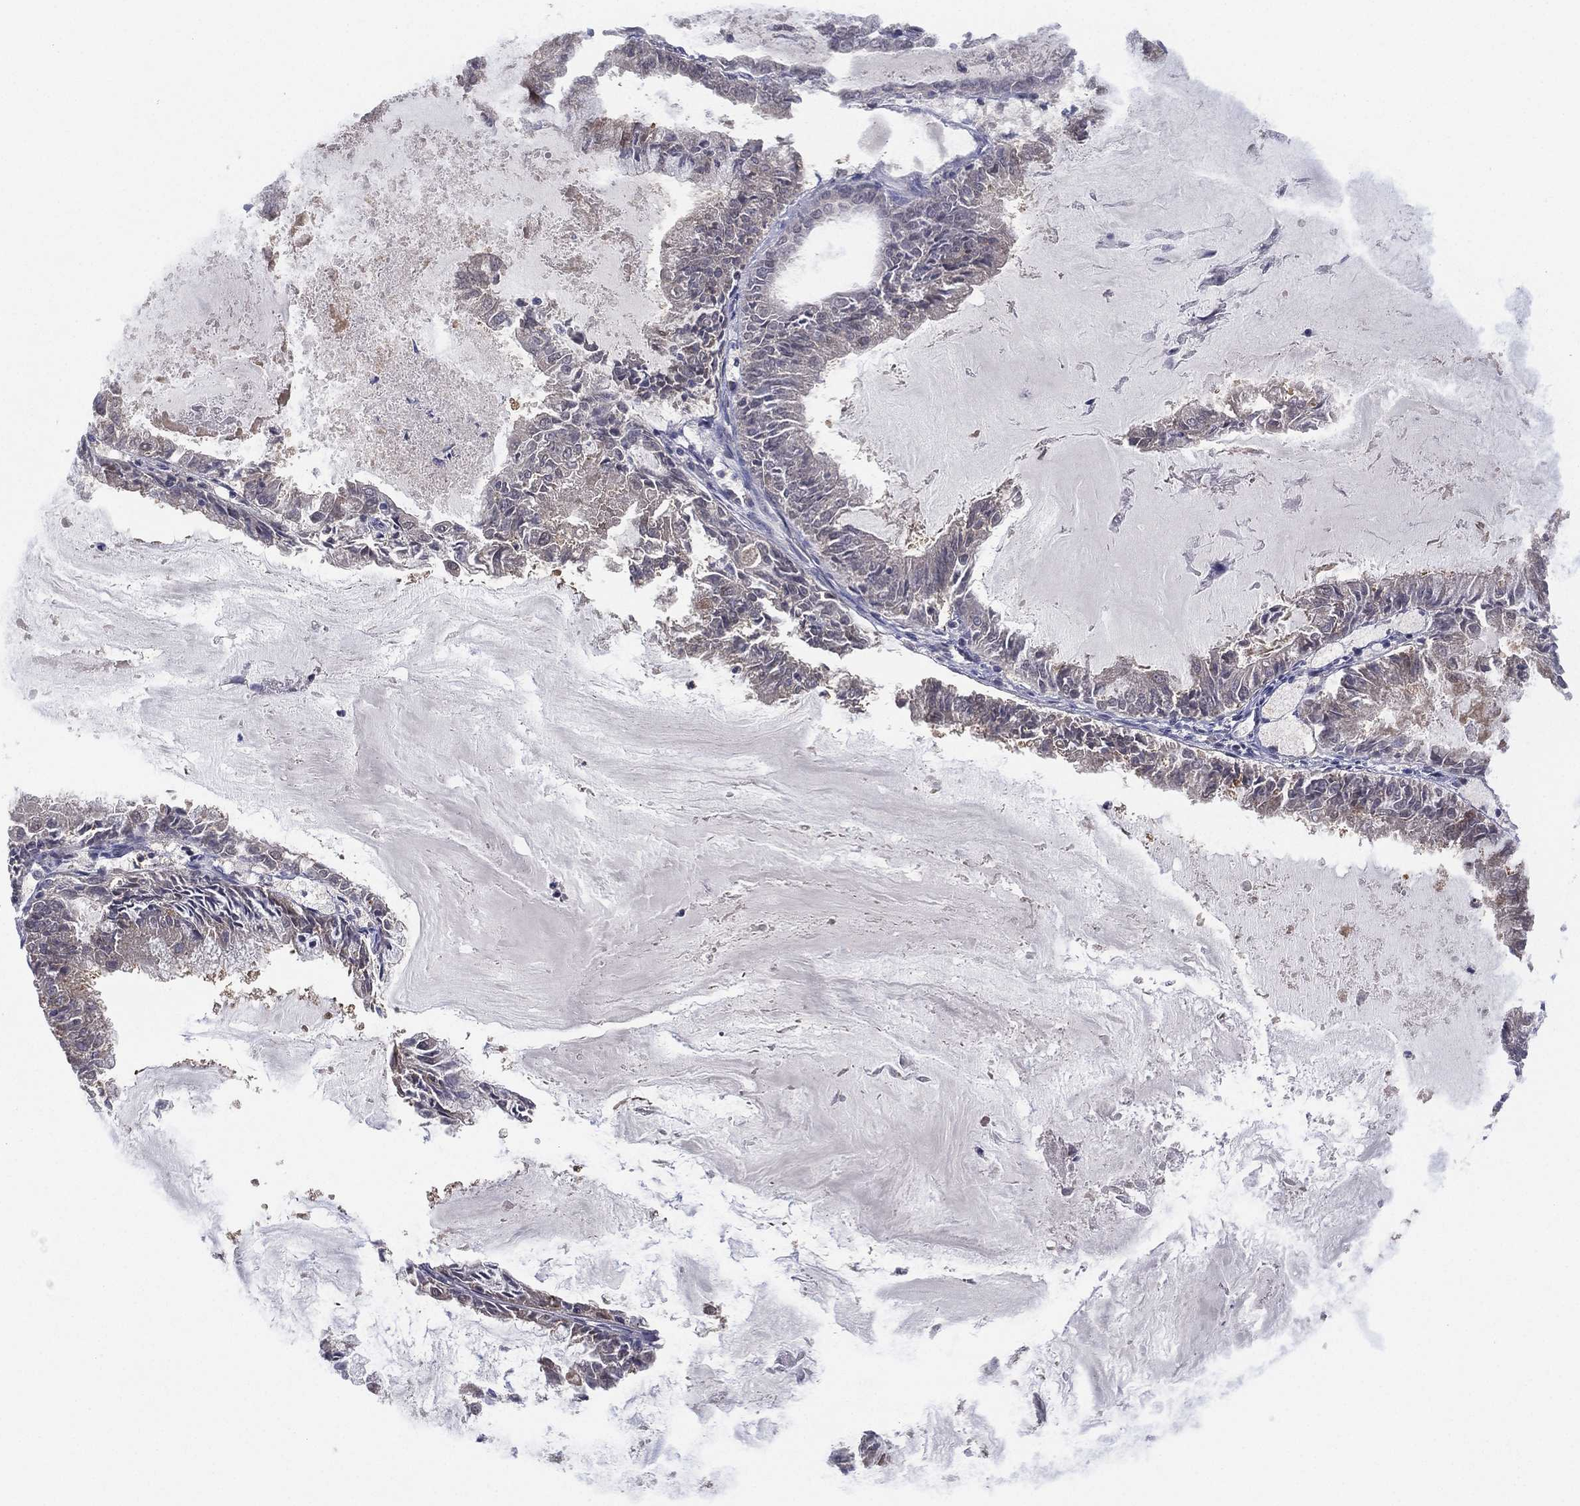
{"staining": {"intensity": "negative", "quantity": "none", "location": "none"}, "tissue": "endometrial cancer", "cell_type": "Tumor cells", "image_type": "cancer", "snomed": [{"axis": "morphology", "description": "Adenocarcinoma, NOS"}, {"axis": "topography", "description": "Endometrium"}], "caption": "A high-resolution micrograph shows immunohistochemistry (IHC) staining of adenocarcinoma (endometrial), which exhibits no significant positivity in tumor cells.", "gene": "DDAH1", "patient": {"sex": "female", "age": 57}}